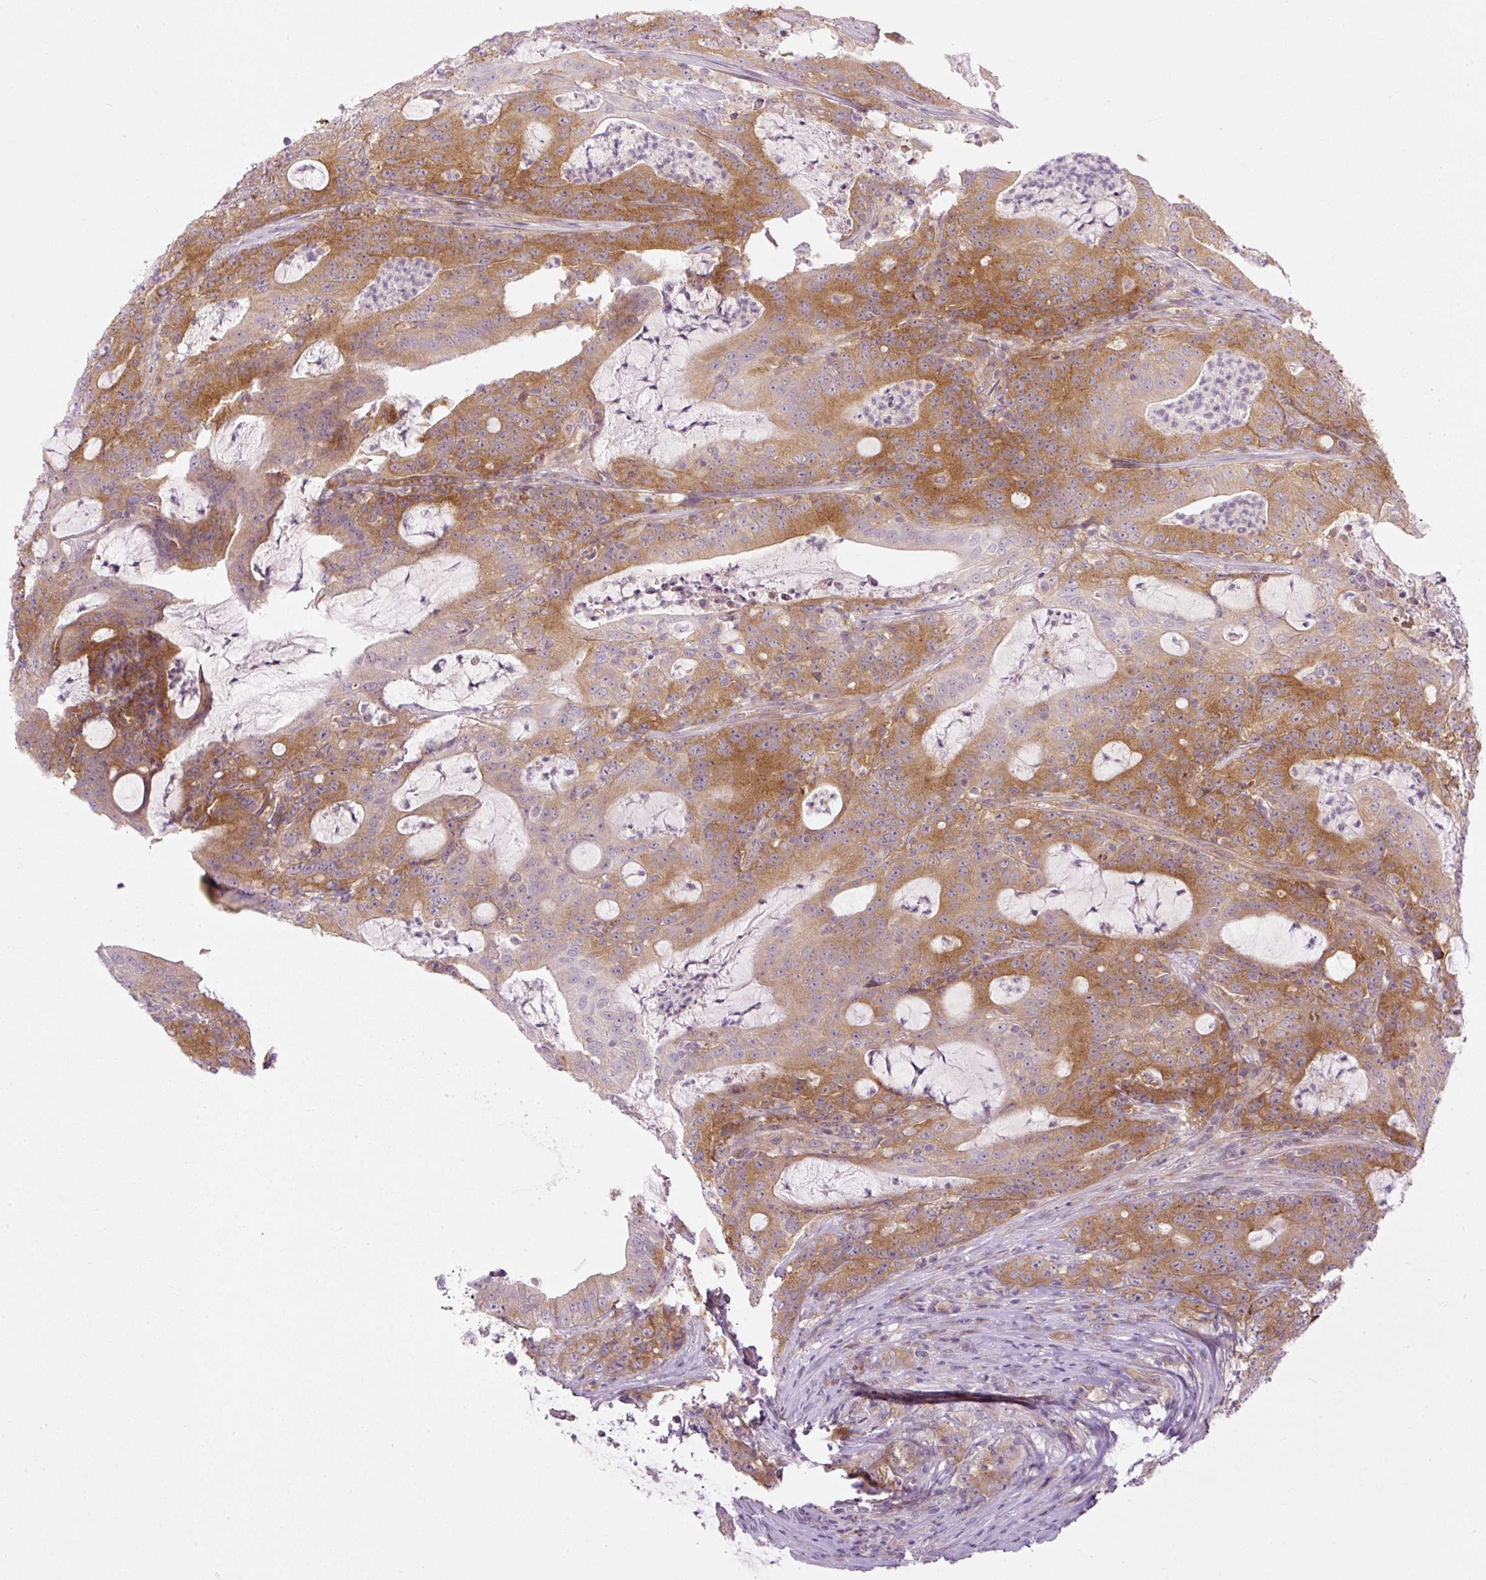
{"staining": {"intensity": "moderate", "quantity": ">75%", "location": "cytoplasmic/membranous"}, "tissue": "colorectal cancer", "cell_type": "Tumor cells", "image_type": "cancer", "snomed": [{"axis": "morphology", "description": "Adenocarcinoma, NOS"}, {"axis": "topography", "description": "Colon"}], "caption": "Moderate cytoplasmic/membranous protein expression is identified in about >75% of tumor cells in colorectal adenocarcinoma.", "gene": "MZT2B", "patient": {"sex": "male", "age": 83}}